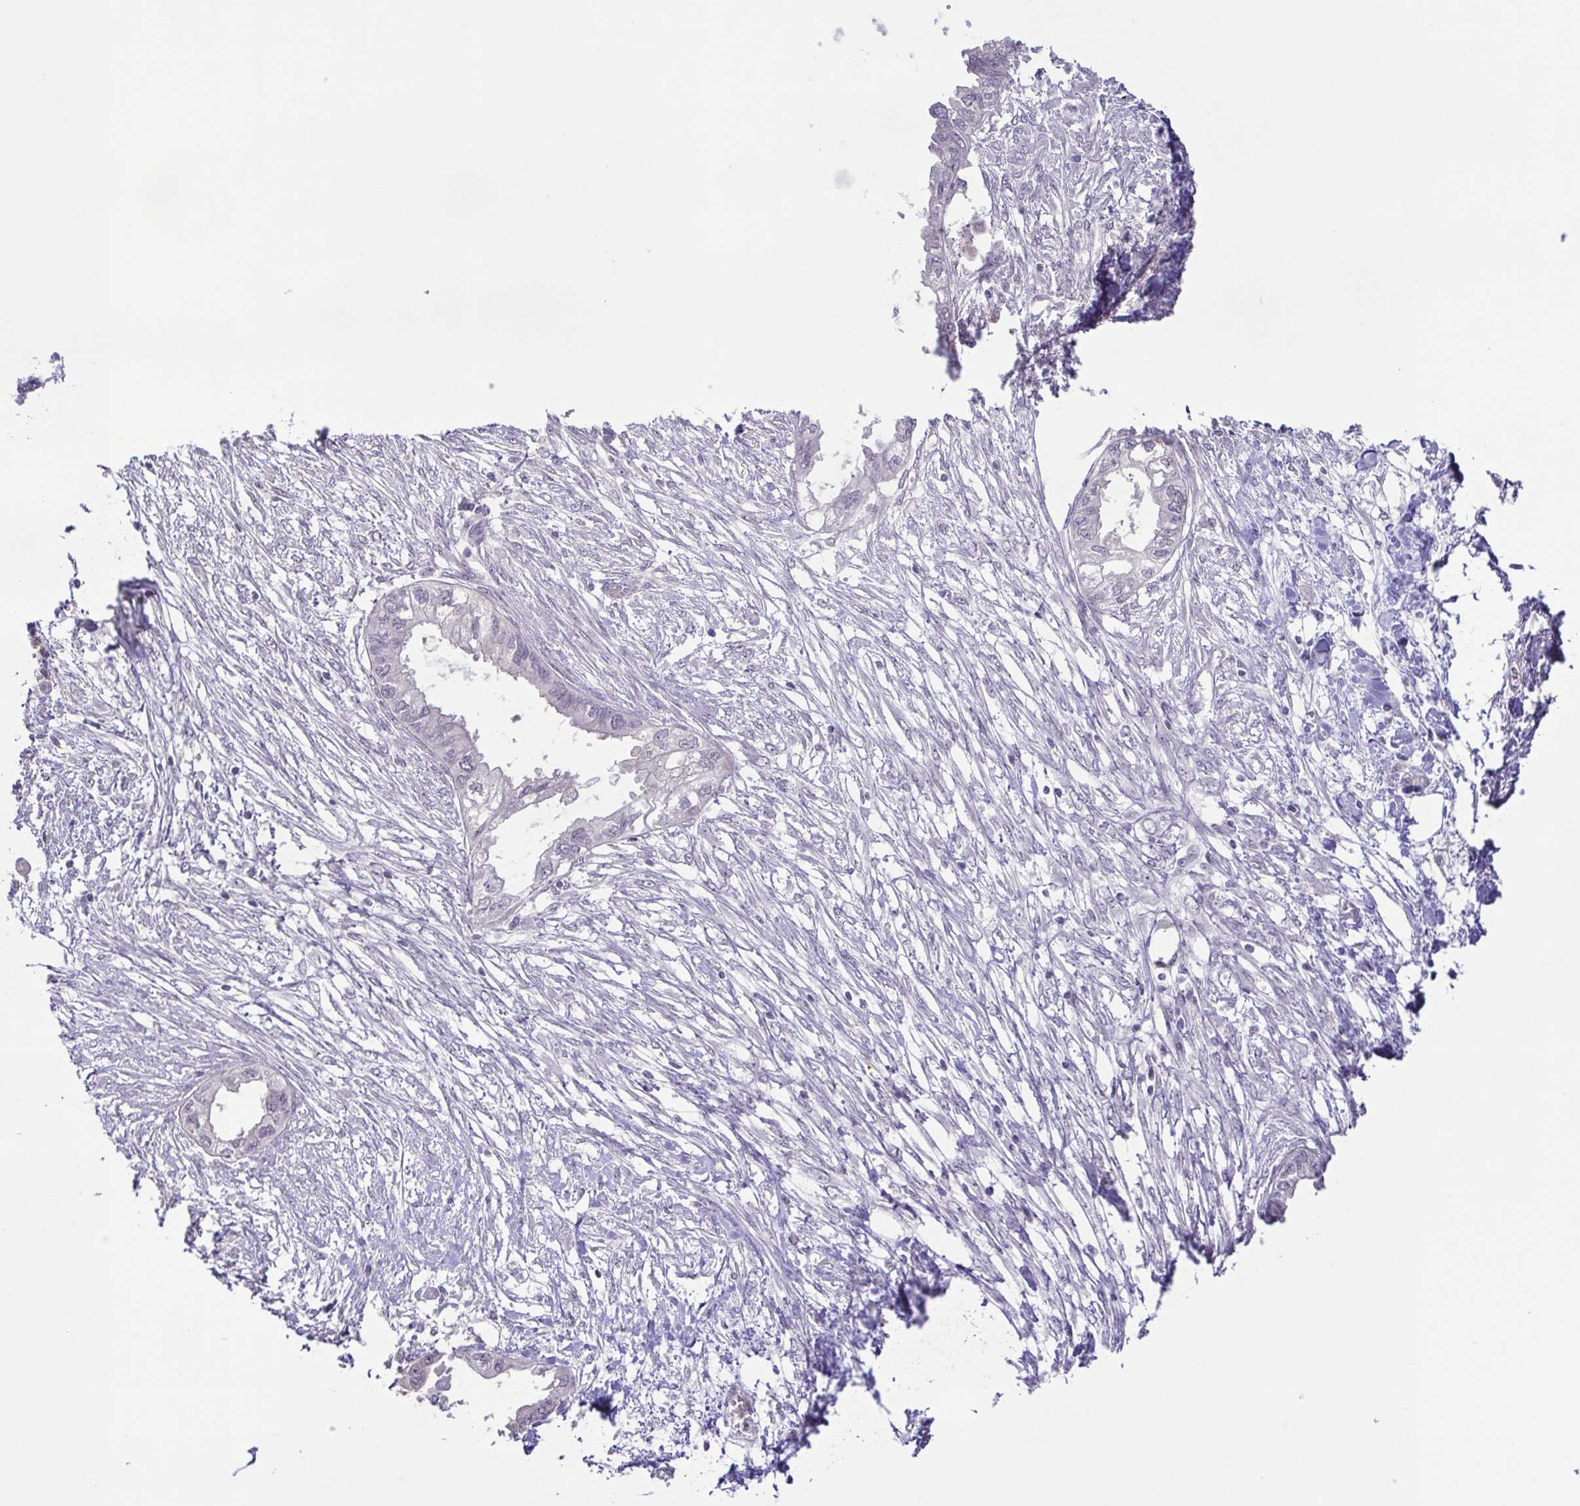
{"staining": {"intensity": "negative", "quantity": "none", "location": "none"}, "tissue": "endometrial cancer", "cell_type": "Tumor cells", "image_type": "cancer", "snomed": [{"axis": "morphology", "description": "Adenocarcinoma, NOS"}, {"axis": "morphology", "description": "Adenocarcinoma, metastatic, NOS"}, {"axis": "topography", "description": "Adipose tissue"}, {"axis": "topography", "description": "Endometrium"}], "caption": "Immunohistochemical staining of endometrial adenocarcinoma demonstrates no significant positivity in tumor cells.", "gene": "IL1RN", "patient": {"sex": "female", "age": 67}}